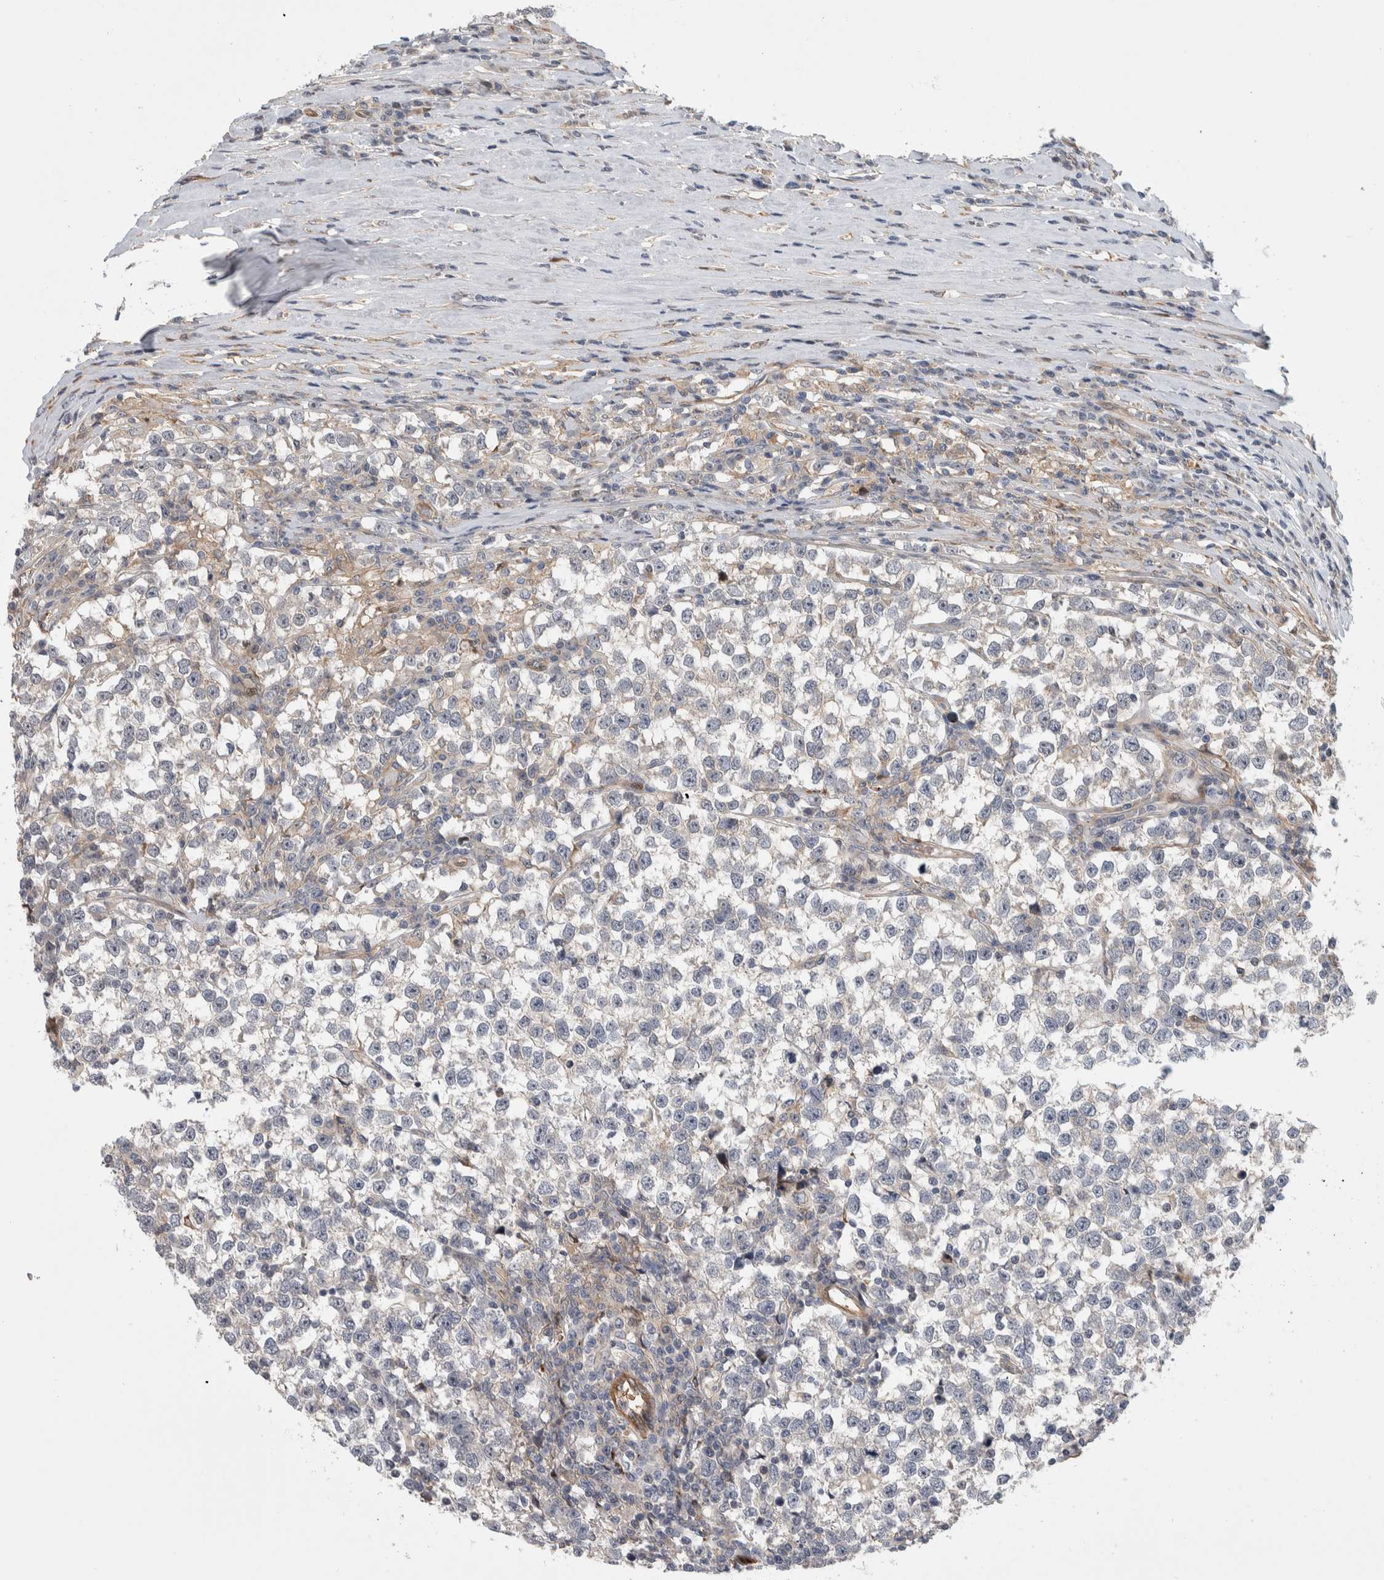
{"staining": {"intensity": "negative", "quantity": "none", "location": "none"}, "tissue": "testis cancer", "cell_type": "Tumor cells", "image_type": "cancer", "snomed": [{"axis": "morphology", "description": "Normal tissue, NOS"}, {"axis": "morphology", "description": "Seminoma, NOS"}, {"axis": "topography", "description": "Testis"}], "caption": "Immunohistochemistry photomicrograph of neoplastic tissue: human testis seminoma stained with DAB (3,3'-diaminobenzidine) demonstrates no significant protein expression in tumor cells.", "gene": "MSL1", "patient": {"sex": "male", "age": 43}}